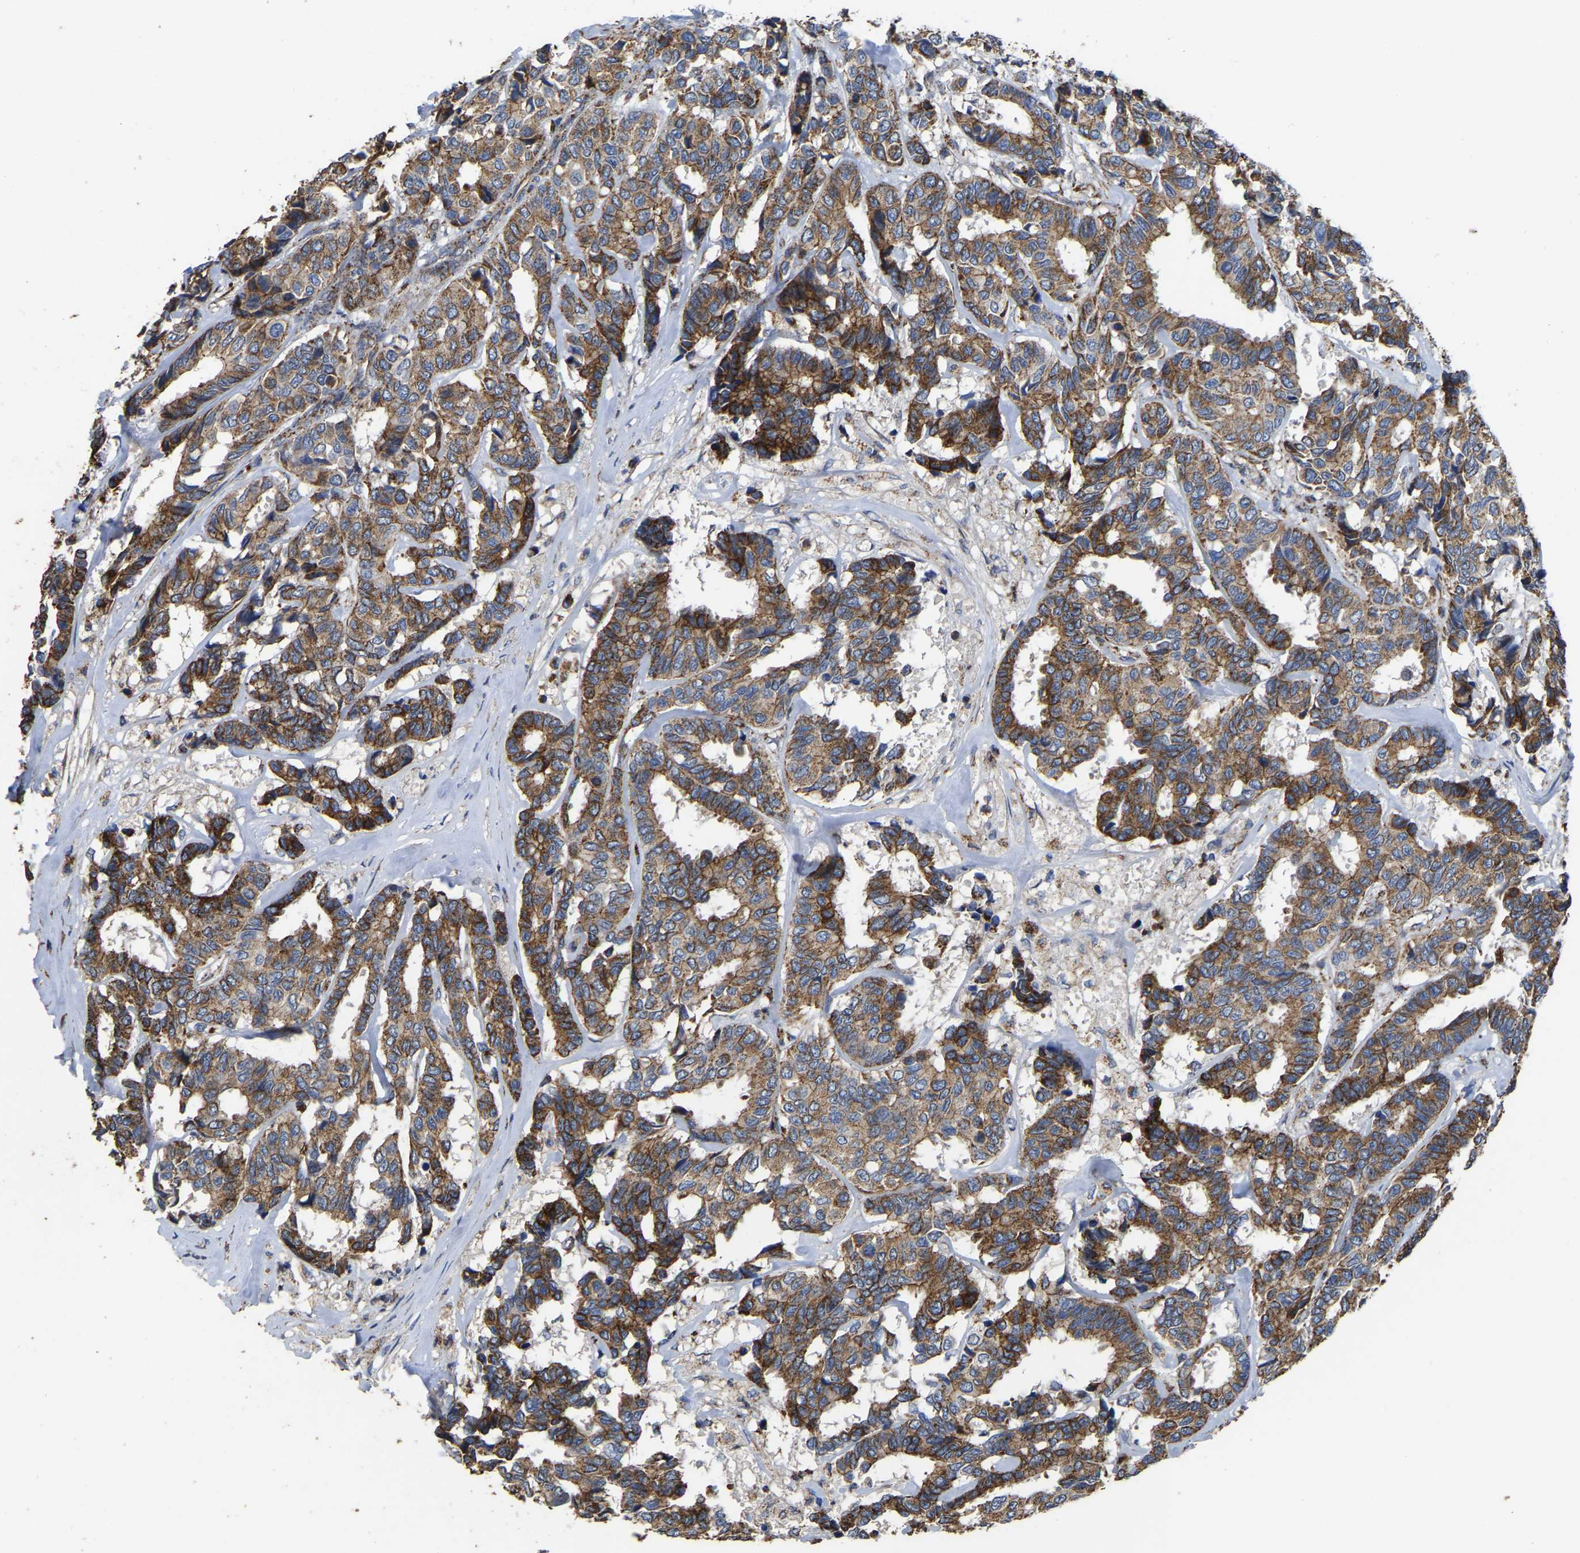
{"staining": {"intensity": "moderate", "quantity": ">75%", "location": "cytoplasmic/membranous"}, "tissue": "breast cancer", "cell_type": "Tumor cells", "image_type": "cancer", "snomed": [{"axis": "morphology", "description": "Duct carcinoma"}, {"axis": "topography", "description": "Breast"}], "caption": "The histopathology image displays a brown stain indicating the presence of a protein in the cytoplasmic/membranous of tumor cells in breast cancer.", "gene": "ETFA", "patient": {"sex": "female", "age": 87}}